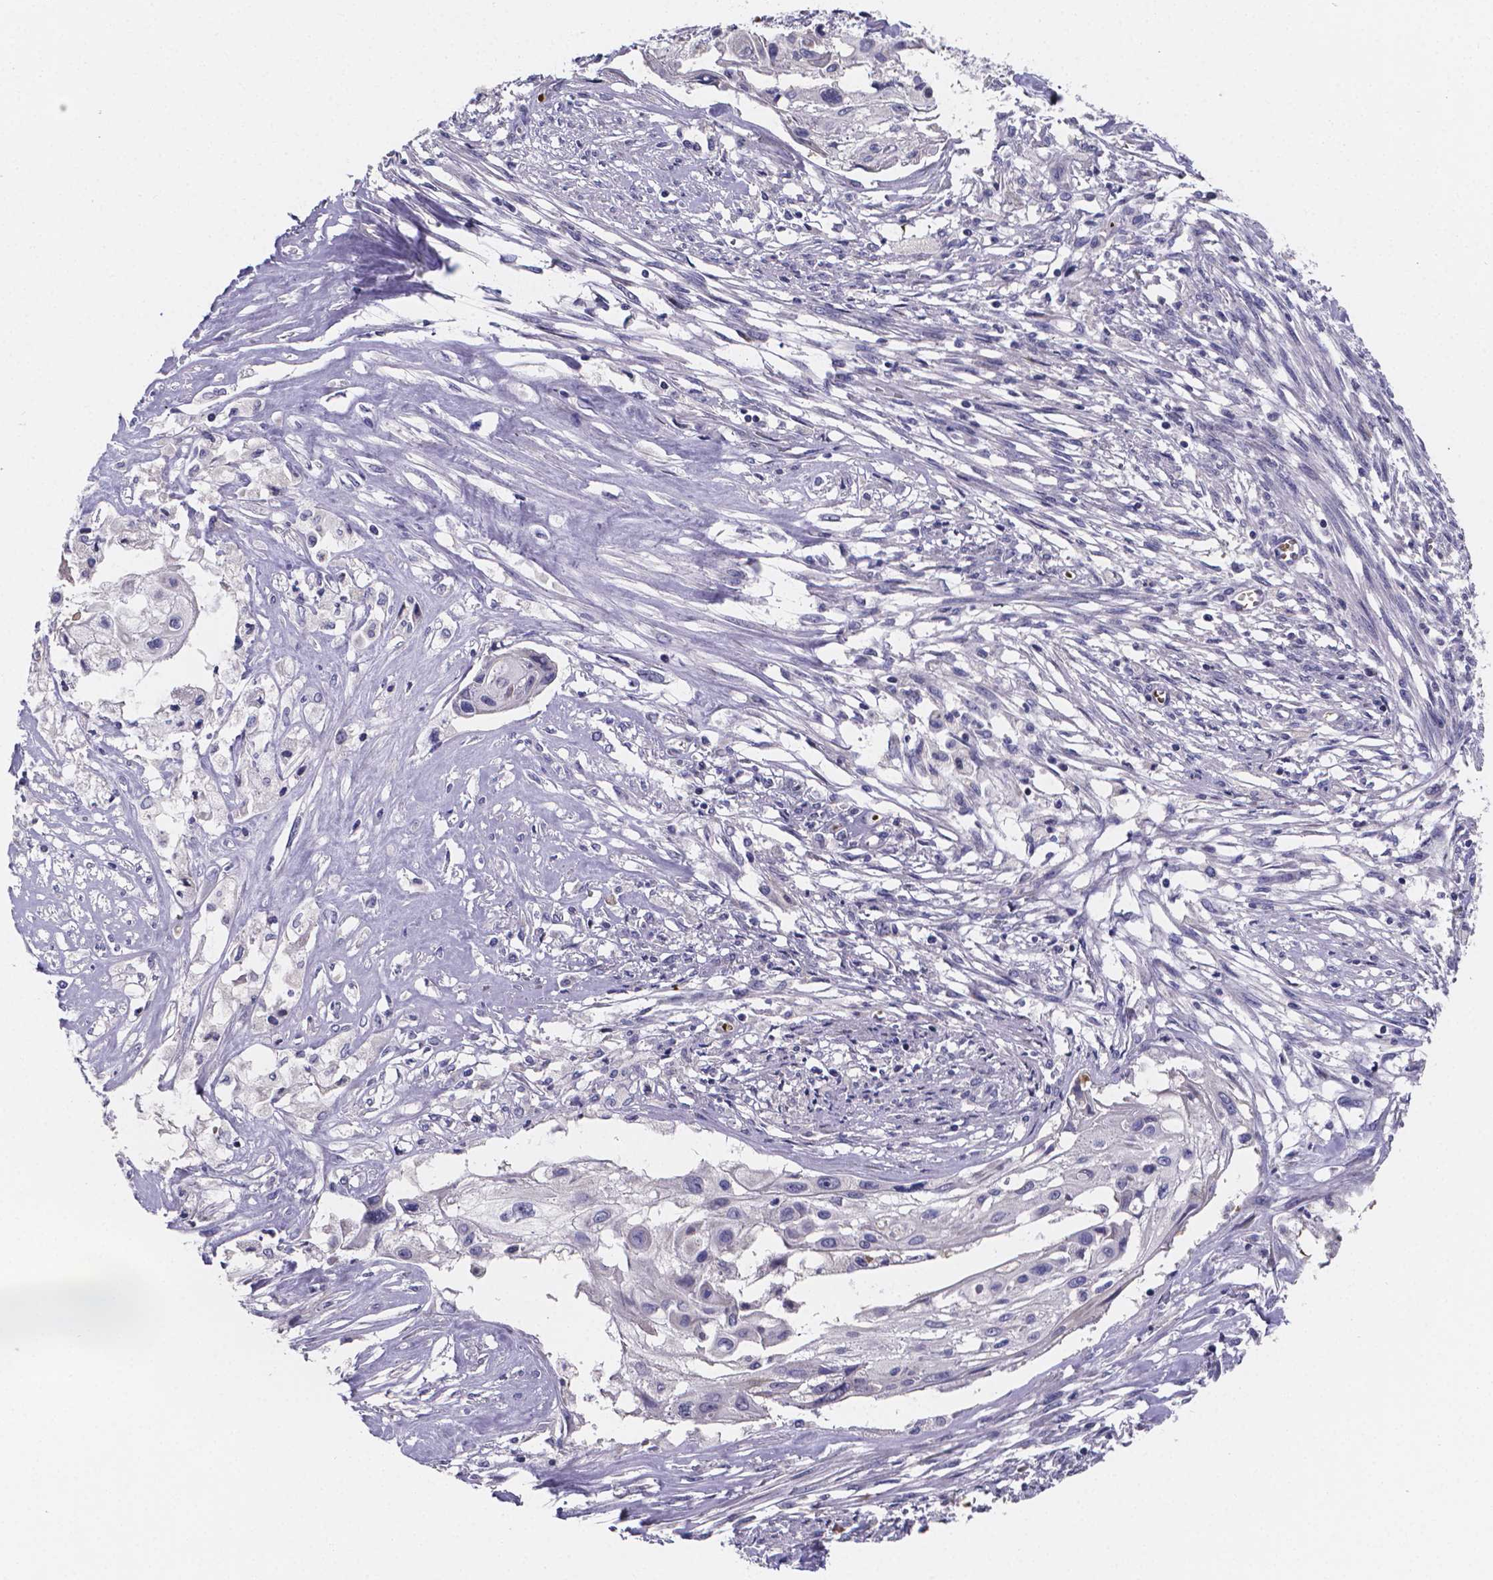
{"staining": {"intensity": "negative", "quantity": "none", "location": "none"}, "tissue": "cervical cancer", "cell_type": "Tumor cells", "image_type": "cancer", "snomed": [{"axis": "morphology", "description": "Squamous cell carcinoma, NOS"}, {"axis": "topography", "description": "Cervix"}], "caption": "Immunohistochemistry (IHC) histopathology image of neoplastic tissue: cervical cancer (squamous cell carcinoma) stained with DAB reveals no significant protein expression in tumor cells.", "gene": "GABRA3", "patient": {"sex": "female", "age": 49}}